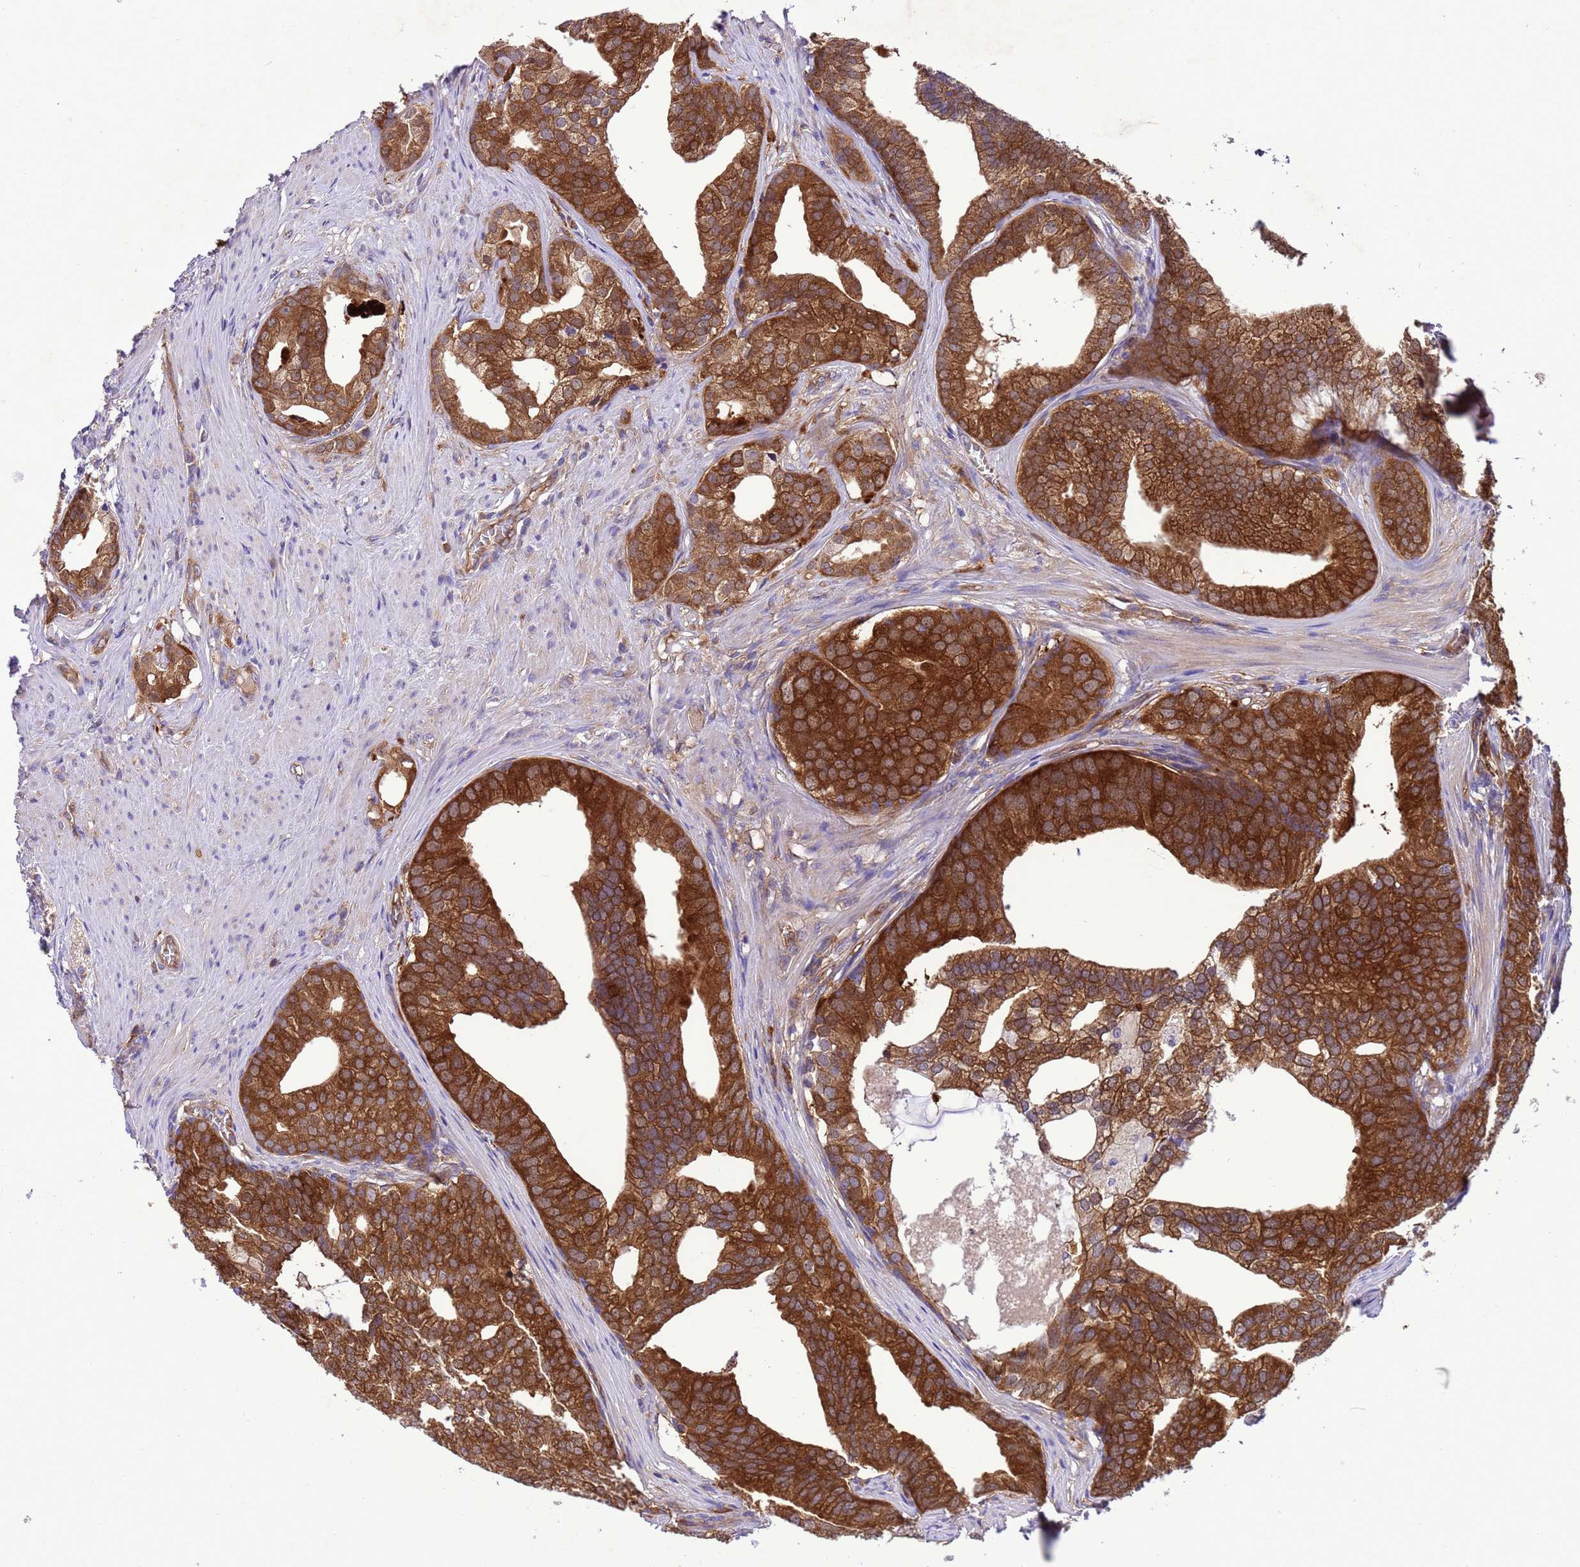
{"staining": {"intensity": "strong", "quantity": ">75%", "location": "cytoplasmic/membranous"}, "tissue": "prostate cancer", "cell_type": "Tumor cells", "image_type": "cancer", "snomed": [{"axis": "morphology", "description": "Adenocarcinoma, Low grade"}, {"axis": "topography", "description": "Prostate"}], "caption": "This is an image of immunohistochemistry staining of prostate adenocarcinoma (low-grade), which shows strong positivity in the cytoplasmic/membranous of tumor cells.", "gene": "RABEP2", "patient": {"sex": "male", "age": 71}}